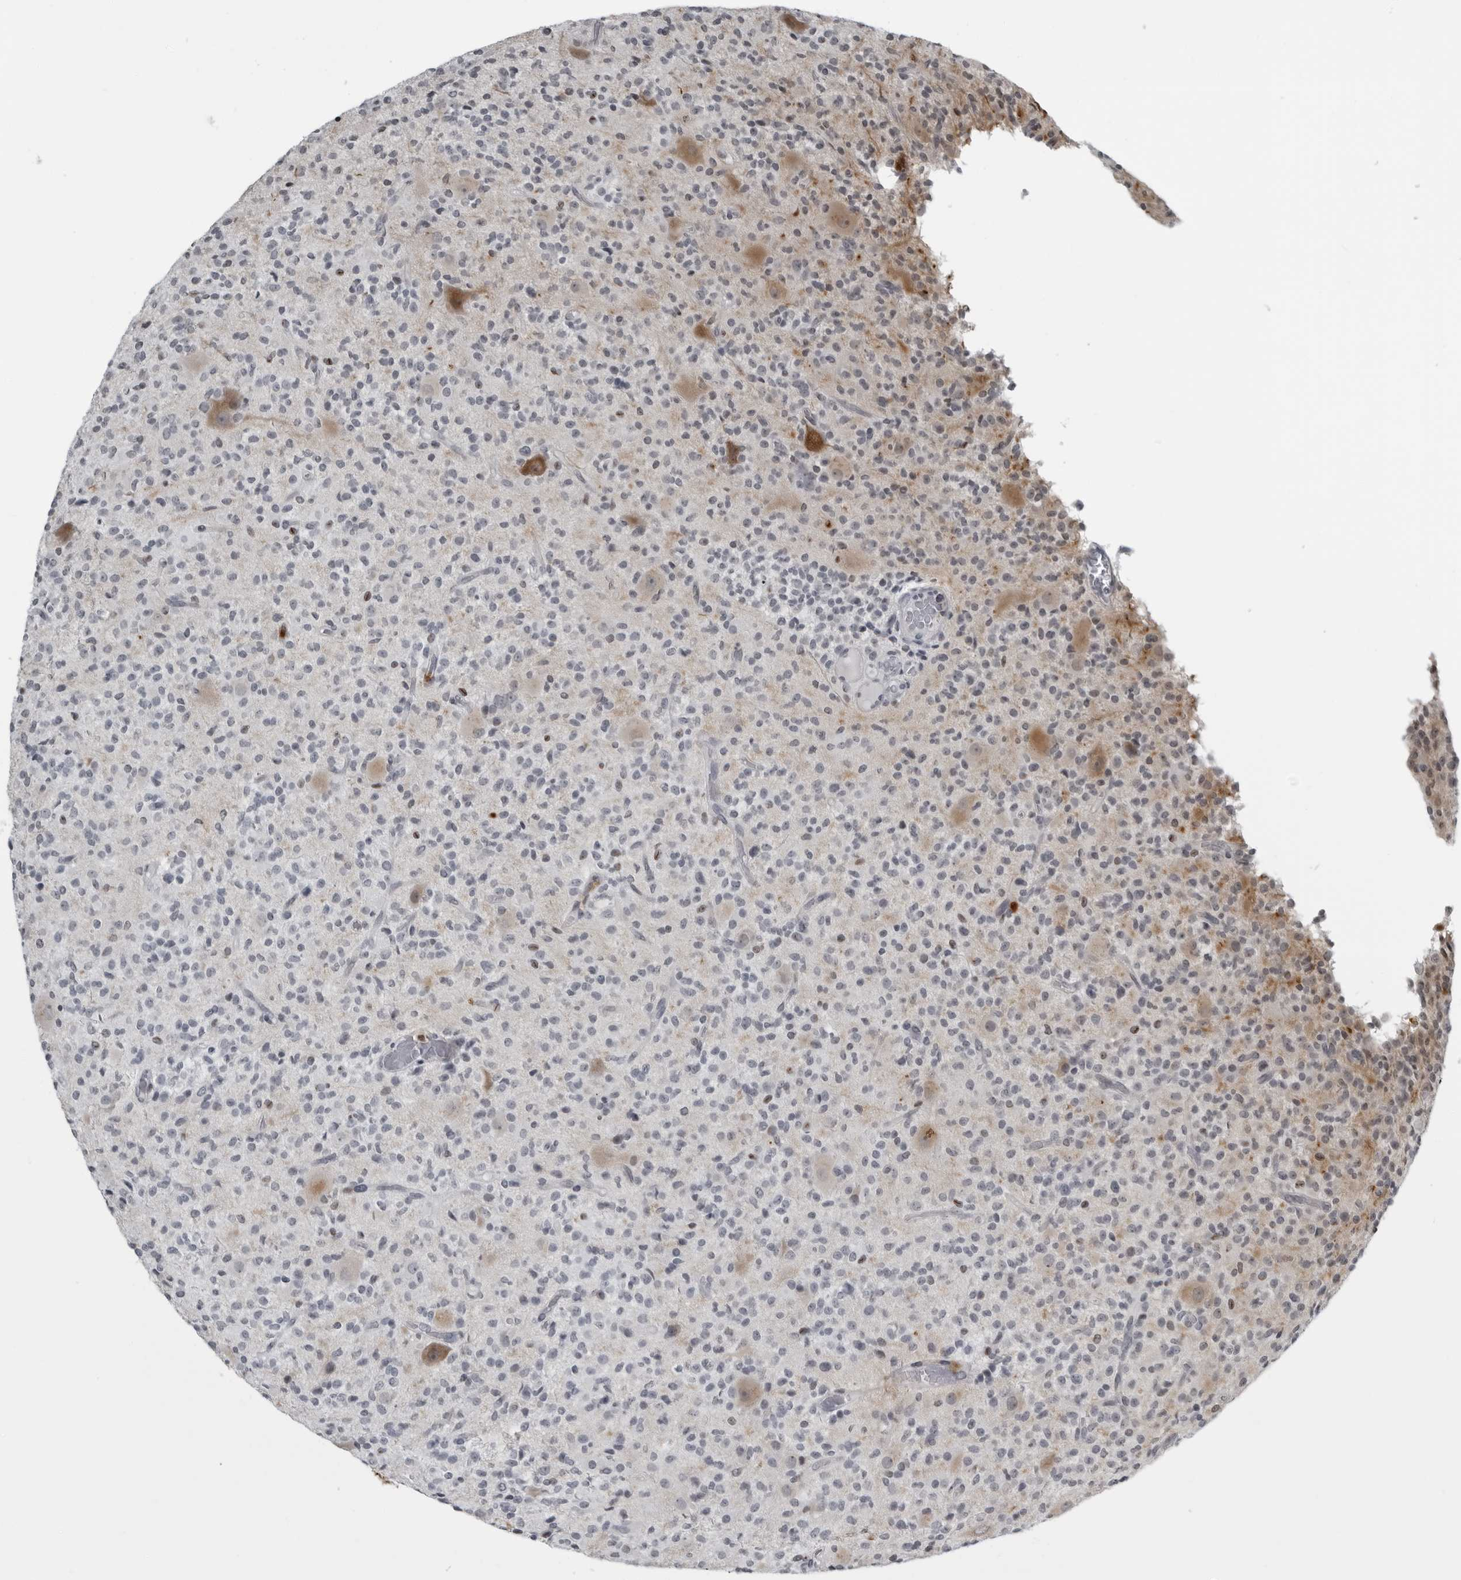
{"staining": {"intensity": "negative", "quantity": "none", "location": "none"}, "tissue": "glioma", "cell_type": "Tumor cells", "image_type": "cancer", "snomed": [{"axis": "morphology", "description": "Glioma, malignant, High grade"}, {"axis": "topography", "description": "Brain"}], "caption": "DAB immunohistochemical staining of malignant high-grade glioma reveals no significant expression in tumor cells.", "gene": "RTCA", "patient": {"sex": "male", "age": 34}}